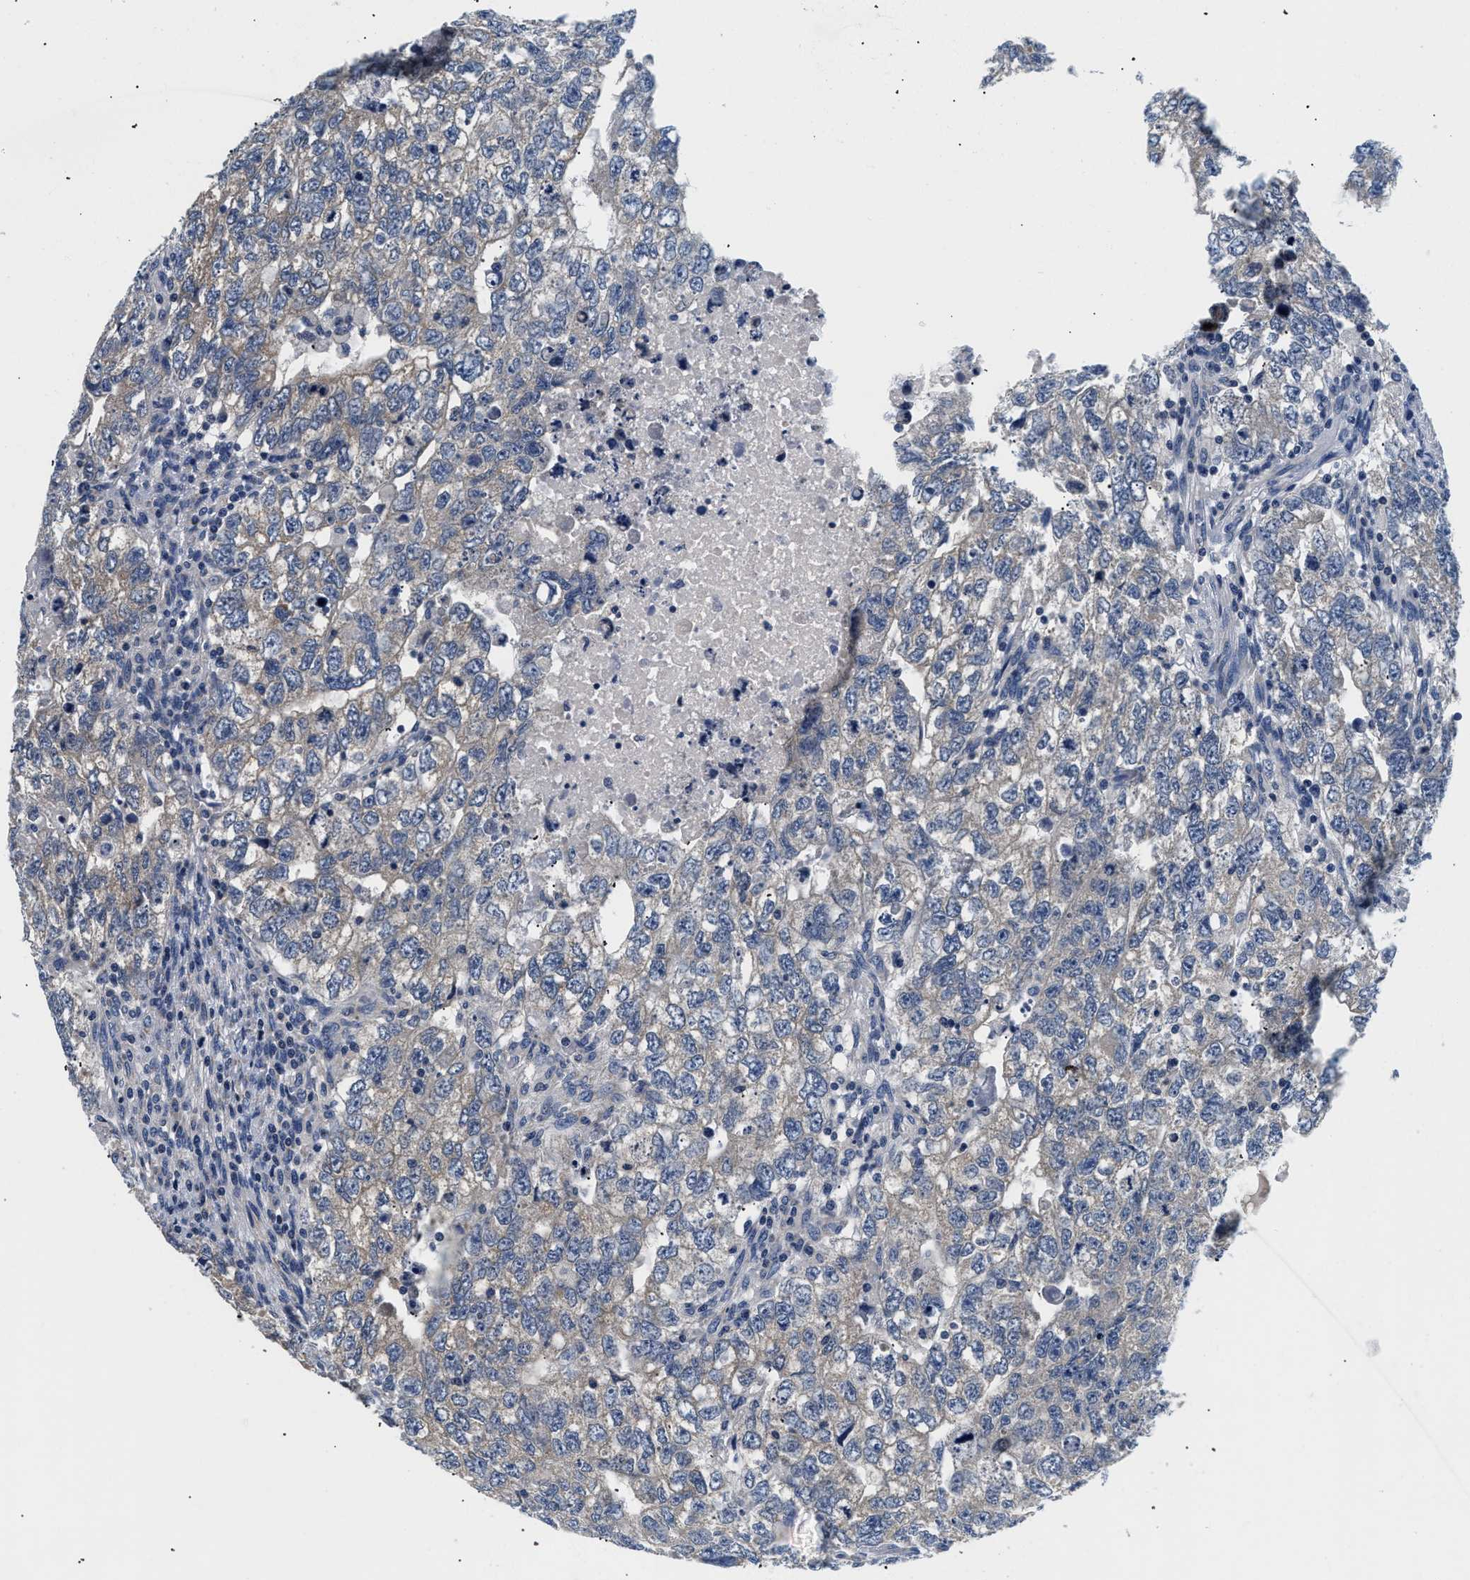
{"staining": {"intensity": "negative", "quantity": "none", "location": "none"}, "tissue": "testis cancer", "cell_type": "Tumor cells", "image_type": "cancer", "snomed": [{"axis": "morphology", "description": "Carcinoma, Embryonal, NOS"}, {"axis": "topography", "description": "Testis"}], "caption": "Immunohistochemical staining of testis cancer (embryonal carcinoma) displays no significant staining in tumor cells.", "gene": "PDP1", "patient": {"sex": "male", "age": 36}}